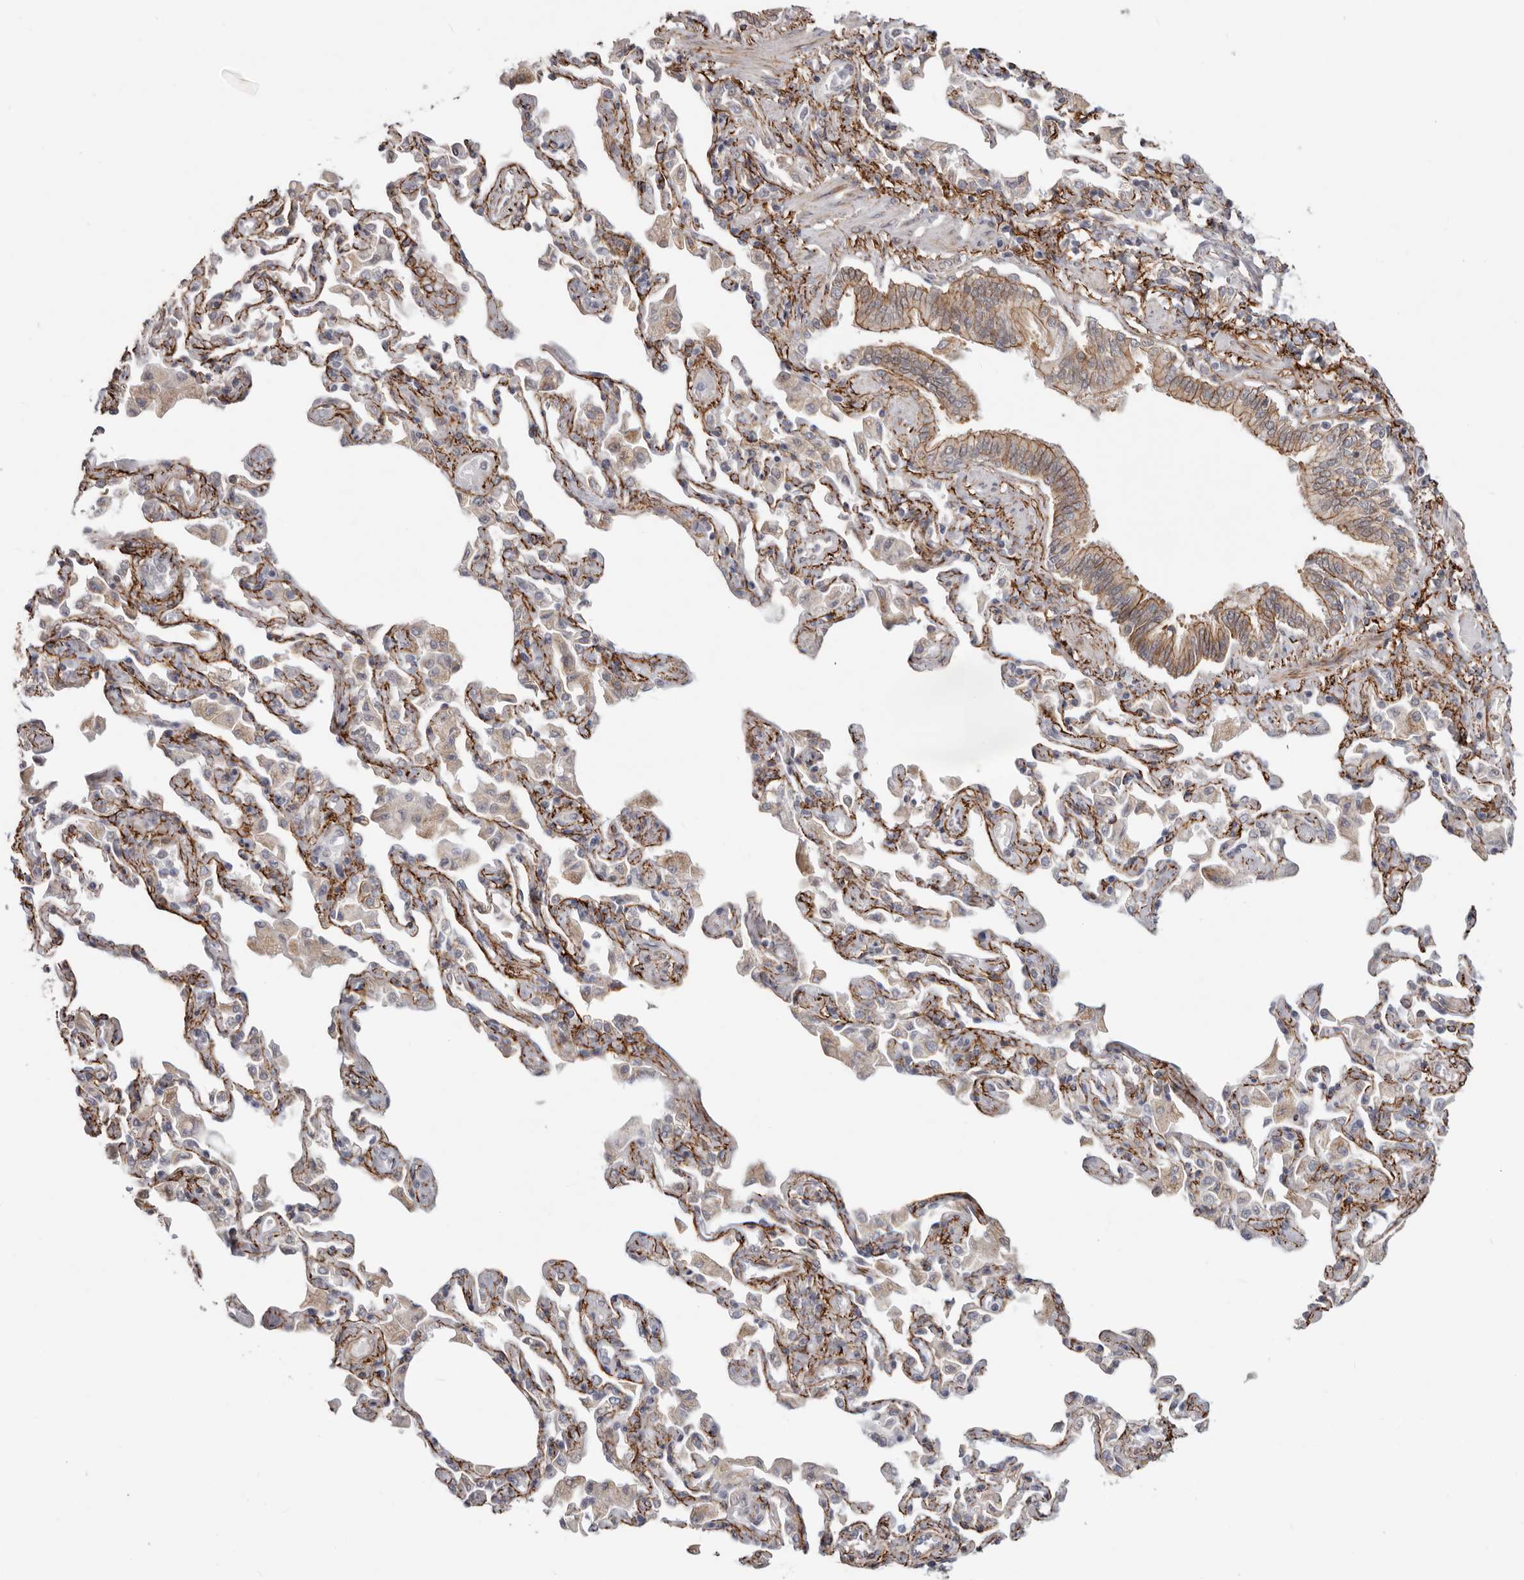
{"staining": {"intensity": "moderate", "quantity": ">75%", "location": "cytoplasmic/membranous"}, "tissue": "bronchus", "cell_type": "Respiratory epithelial cells", "image_type": "normal", "snomed": [{"axis": "morphology", "description": "Normal tissue, NOS"}, {"axis": "morphology", "description": "Inflammation, NOS"}, {"axis": "topography", "description": "Bronchus"}, {"axis": "topography", "description": "Lung"}], "caption": "Protein expression analysis of unremarkable bronchus demonstrates moderate cytoplasmic/membranous staining in approximately >75% of respiratory epithelial cells. Nuclei are stained in blue.", "gene": "SZT2", "patient": {"sex": "female", "age": 46}}